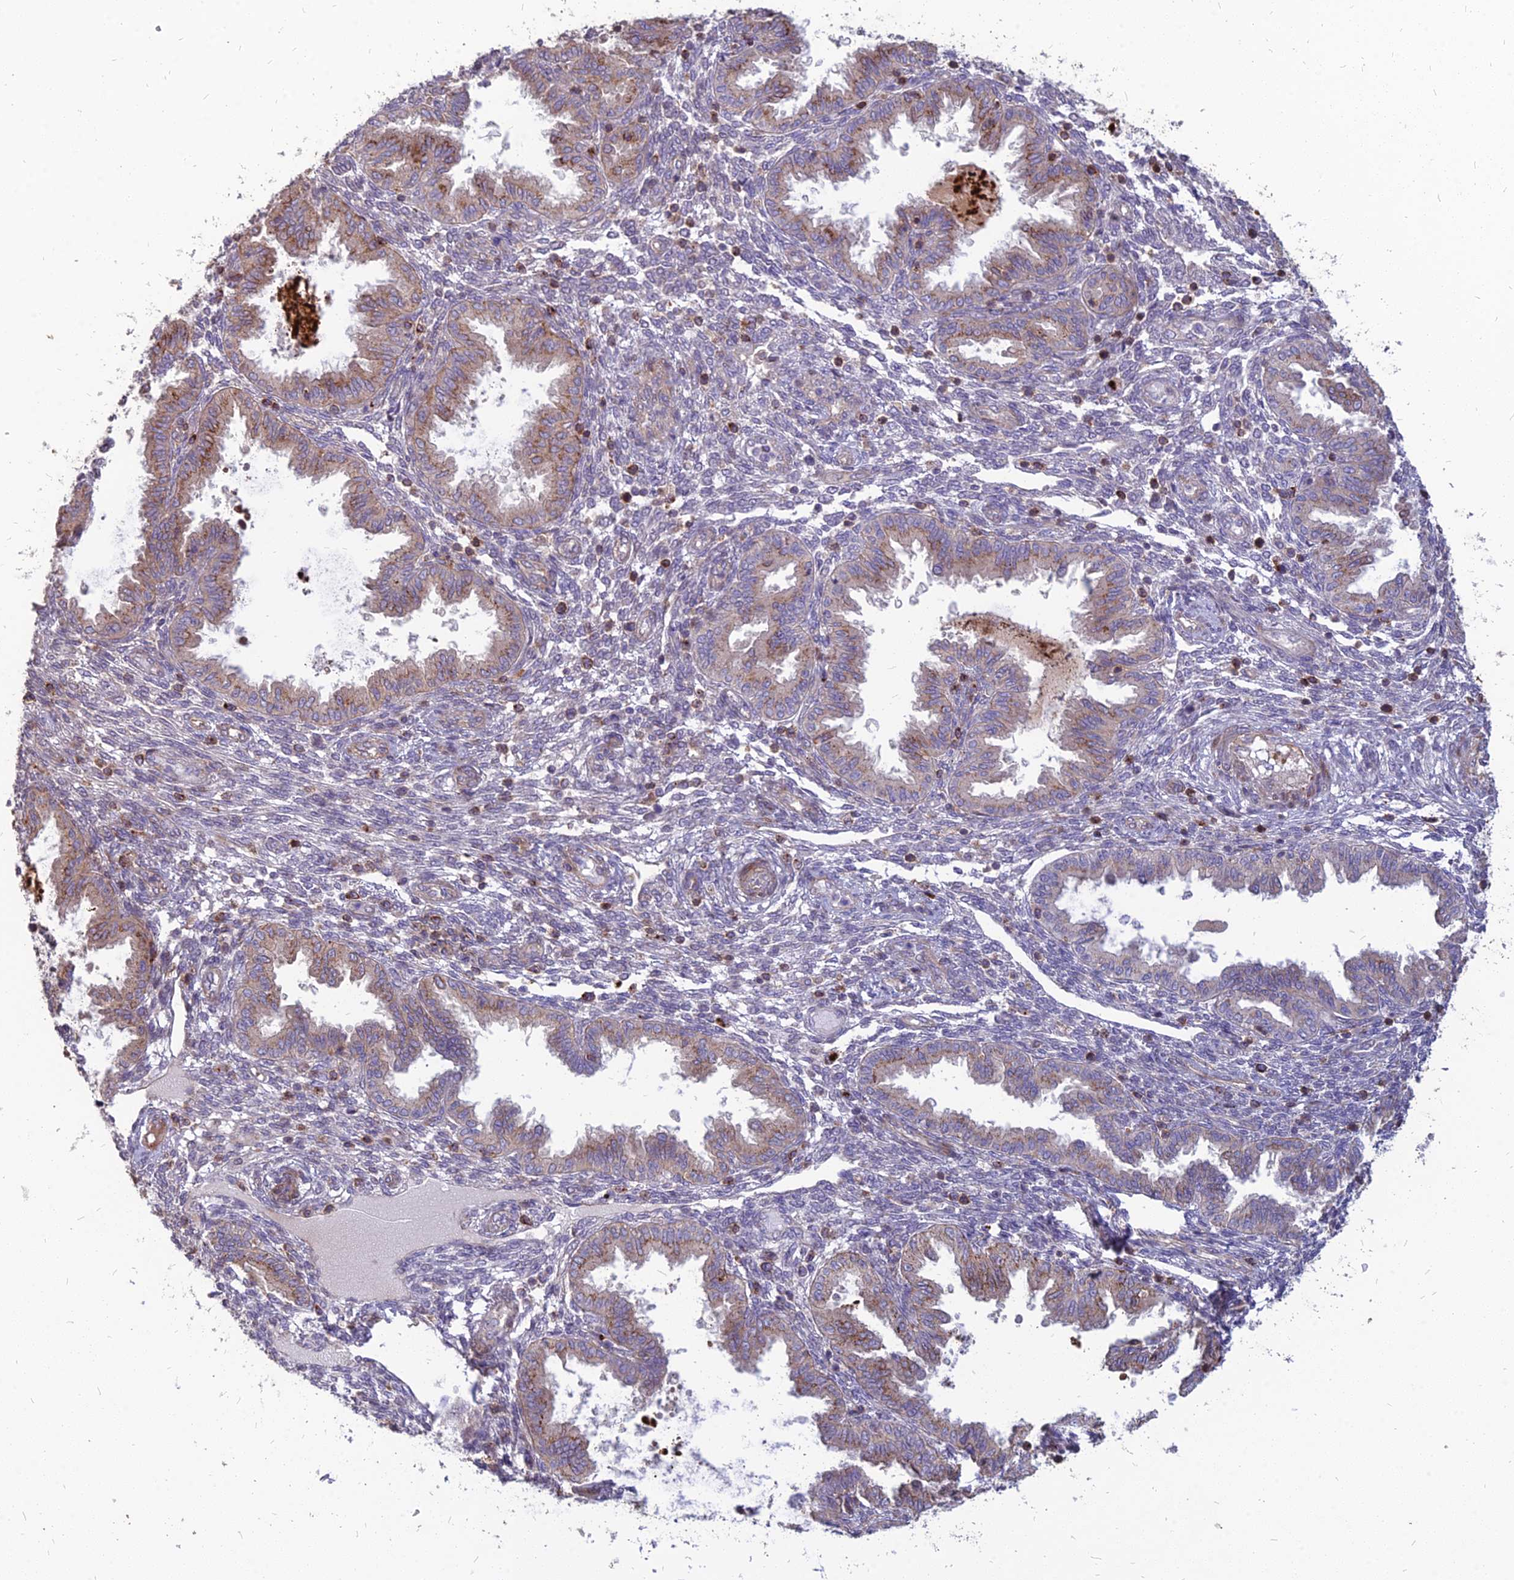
{"staining": {"intensity": "negative", "quantity": "none", "location": "none"}, "tissue": "endometrium", "cell_type": "Cells in endometrial stroma", "image_type": "normal", "snomed": [{"axis": "morphology", "description": "Normal tissue, NOS"}, {"axis": "topography", "description": "Endometrium"}], "caption": "This is a micrograph of immunohistochemistry staining of normal endometrium, which shows no positivity in cells in endometrial stroma.", "gene": "ST3GAL6", "patient": {"sex": "female", "age": 33}}